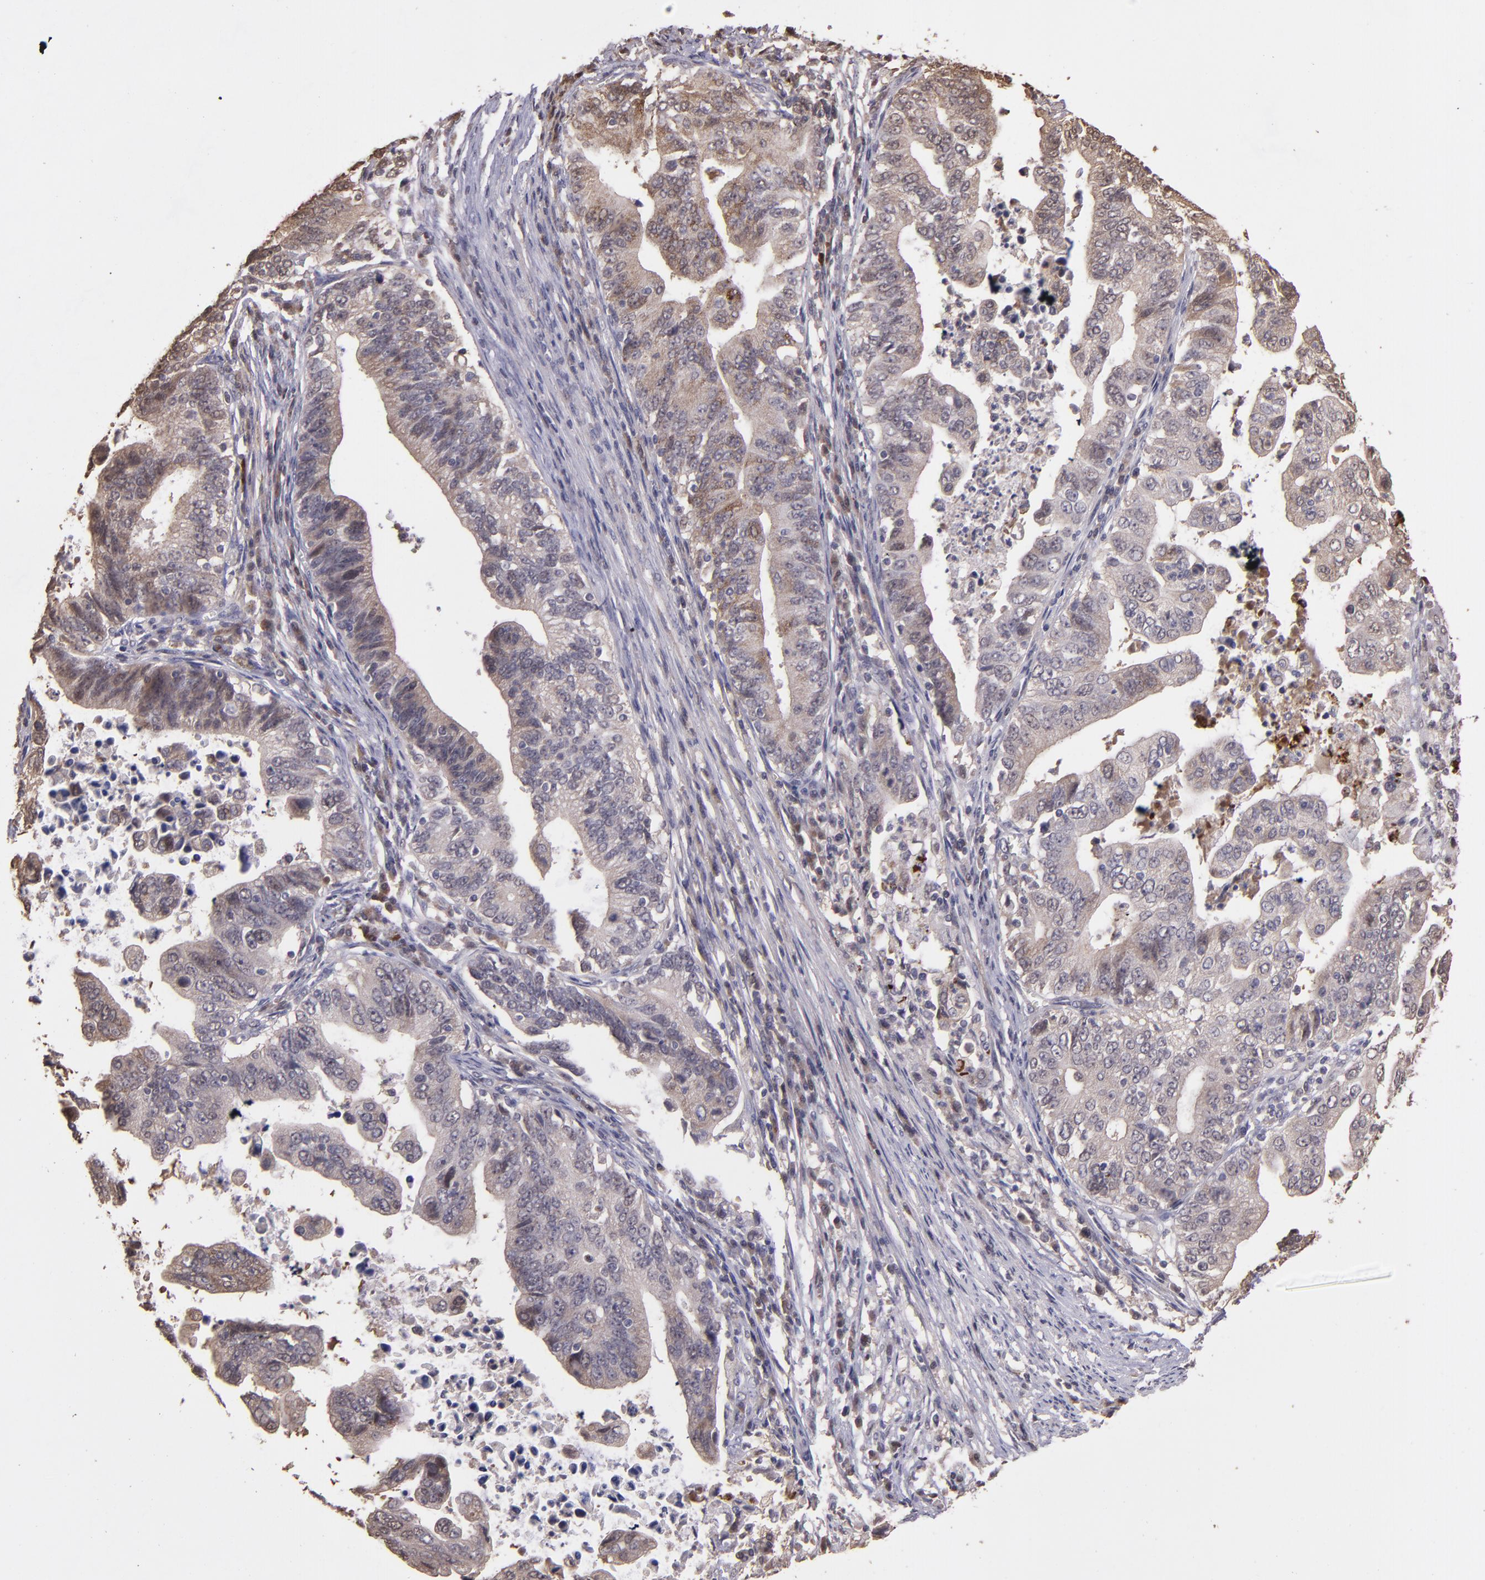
{"staining": {"intensity": "weak", "quantity": "25%-75%", "location": "cytoplasmic/membranous"}, "tissue": "stomach cancer", "cell_type": "Tumor cells", "image_type": "cancer", "snomed": [{"axis": "morphology", "description": "Adenocarcinoma, NOS"}, {"axis": "topography", "description": "Stomach, upper"}], "caption": "Stomach cancer (adenocarcinoma) stained with a brown dye displays weak cytoplasmic/membranous positive positivity in approximately 25%-75% of tumor cells.", "gene": "SERPINF2", "patient": {"sex": "female", "age": 50}}